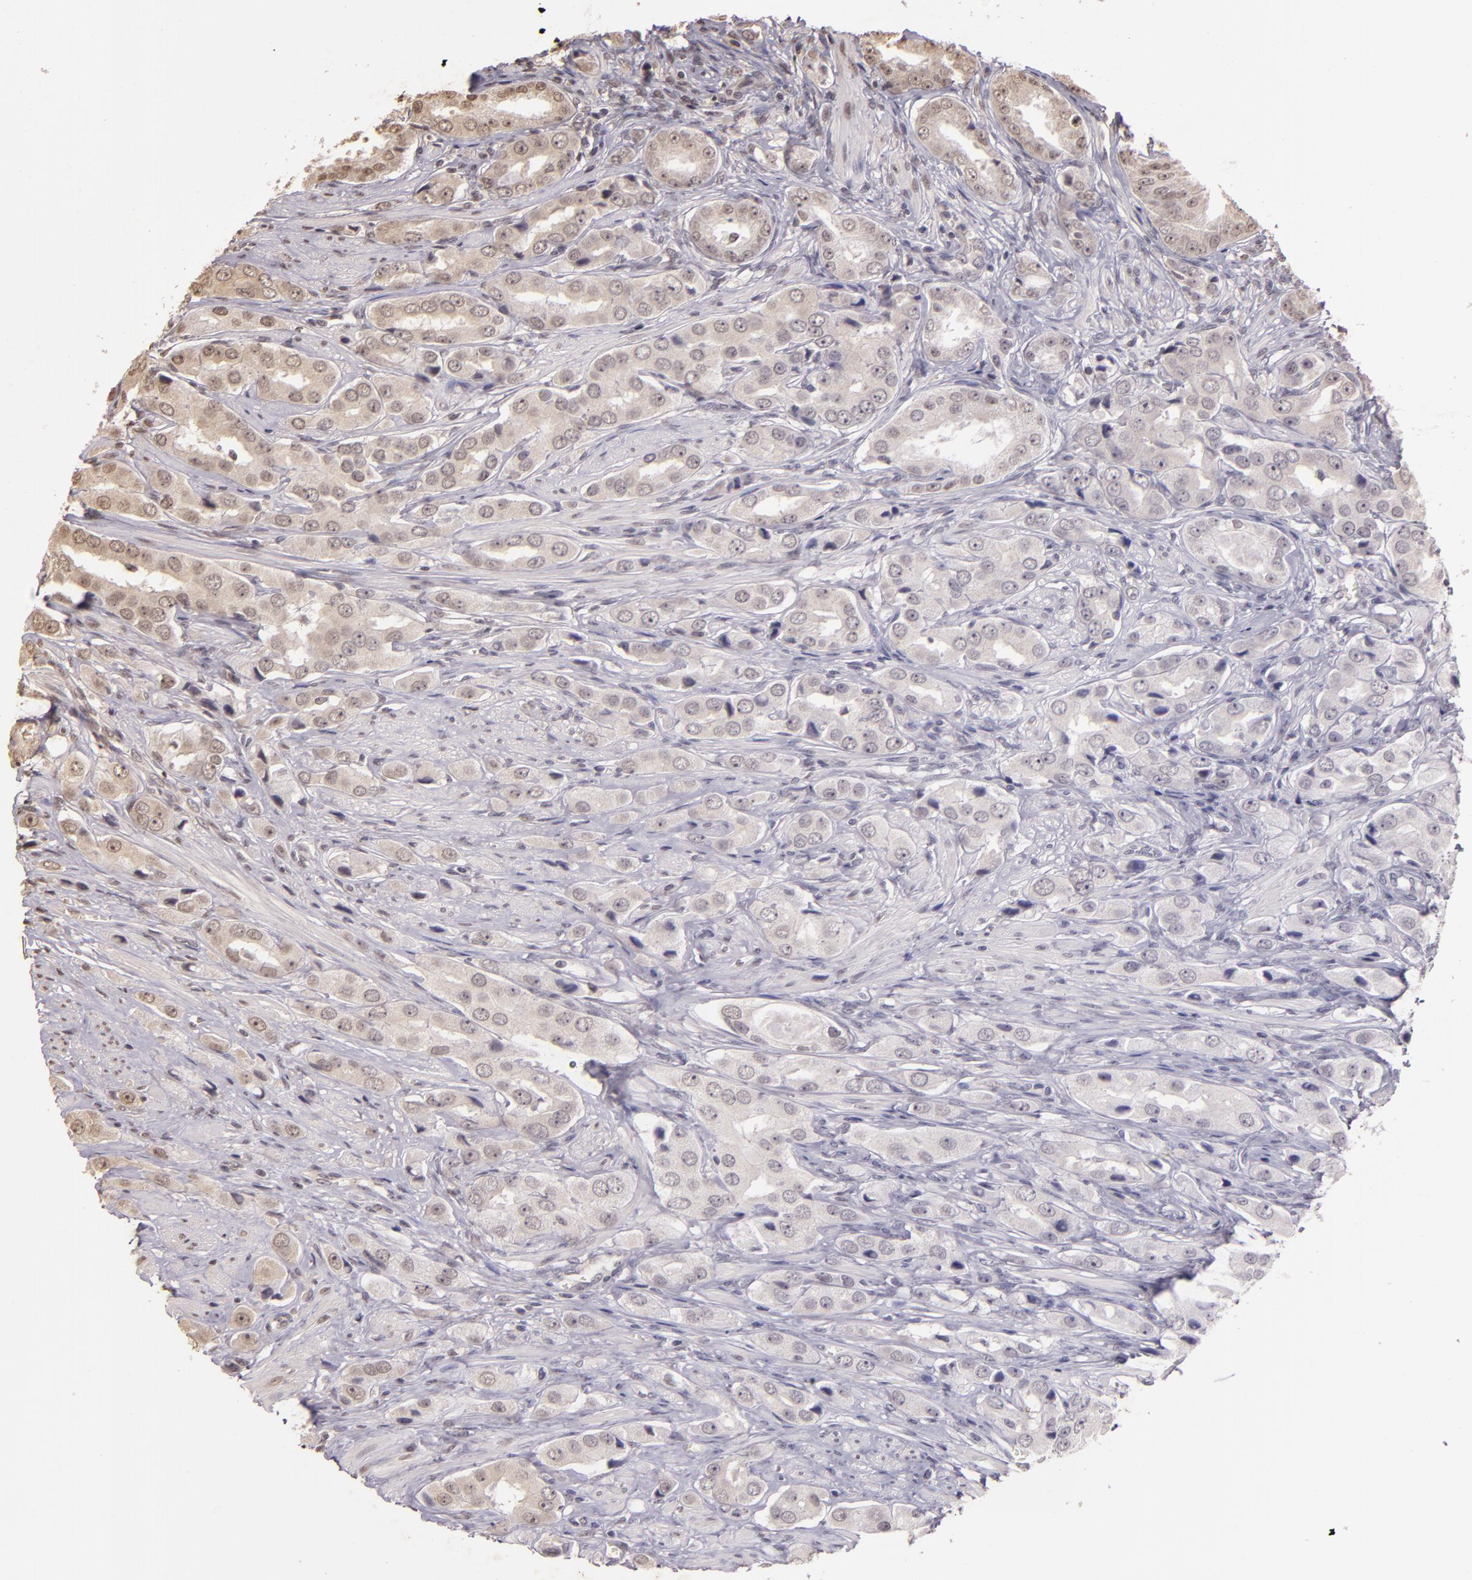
{"staining": {"intensity": "weak", "quantity": ">75%", "location": "cytoplasmic/membranous,nuclear"}, "tissue": "prostate cancer", "cell_type": "Tumor cells", "image_type": "cancer", "snomed": [{"axis": "morphology", "description": "Adenocarcinoma, Medium grade"}, {"axis": "topography", "description": "Prostate"}], "caption": "Immunohistochemical staining of human prostate cancer displays low levels of weak cytoplasmic/membranous and nuclear protein positivity in about >75% of tumor cells. The staining was performed using DAB to visualize the protein expression in brown, while the nuclei were stained in blue with hematoxylin (Magnification: 20x).", "gene": "CUL1", "patient": {"sex": "male", "age": 53}}